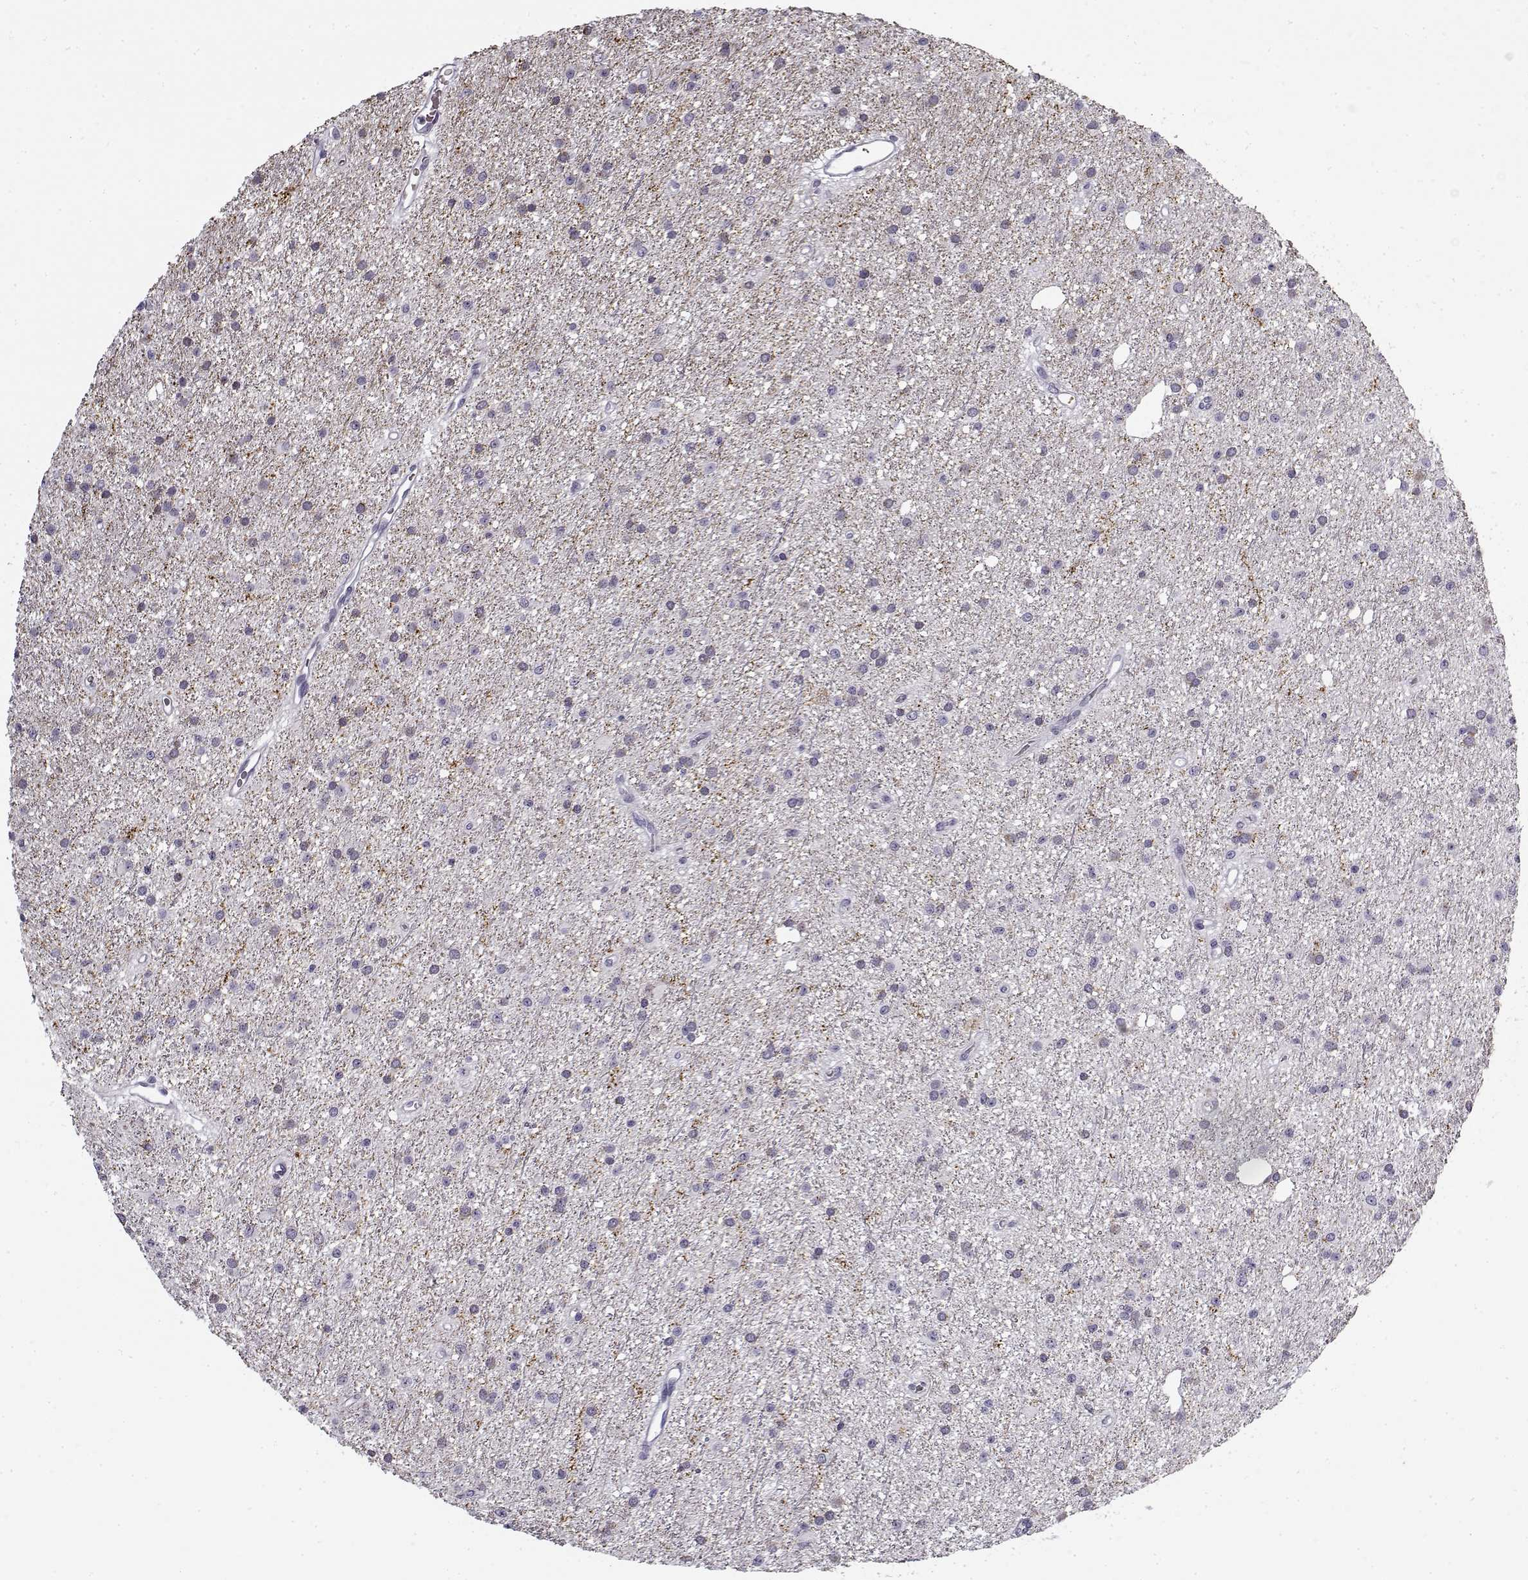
{"staining": {"intensity": "negative", "quantity": "none", "location": "none"}, "tissue": "glioma", "cell_type": "Tumor cells", "image_type": "cancer", "snomed": [{"axis": "morphology", "description": "Glioma, malignant, Low grade"}, {"axis": "topography", "description": "Brain"}], "caption": "Tumor cells are negative for protein expression in human malignant low-grade glioma. (Brightfield microscopy of DAB immunohistochemistry (IHC) at high magnification).", "gene": "SNCA", "patient": {"sex": "male", "age": 27}}